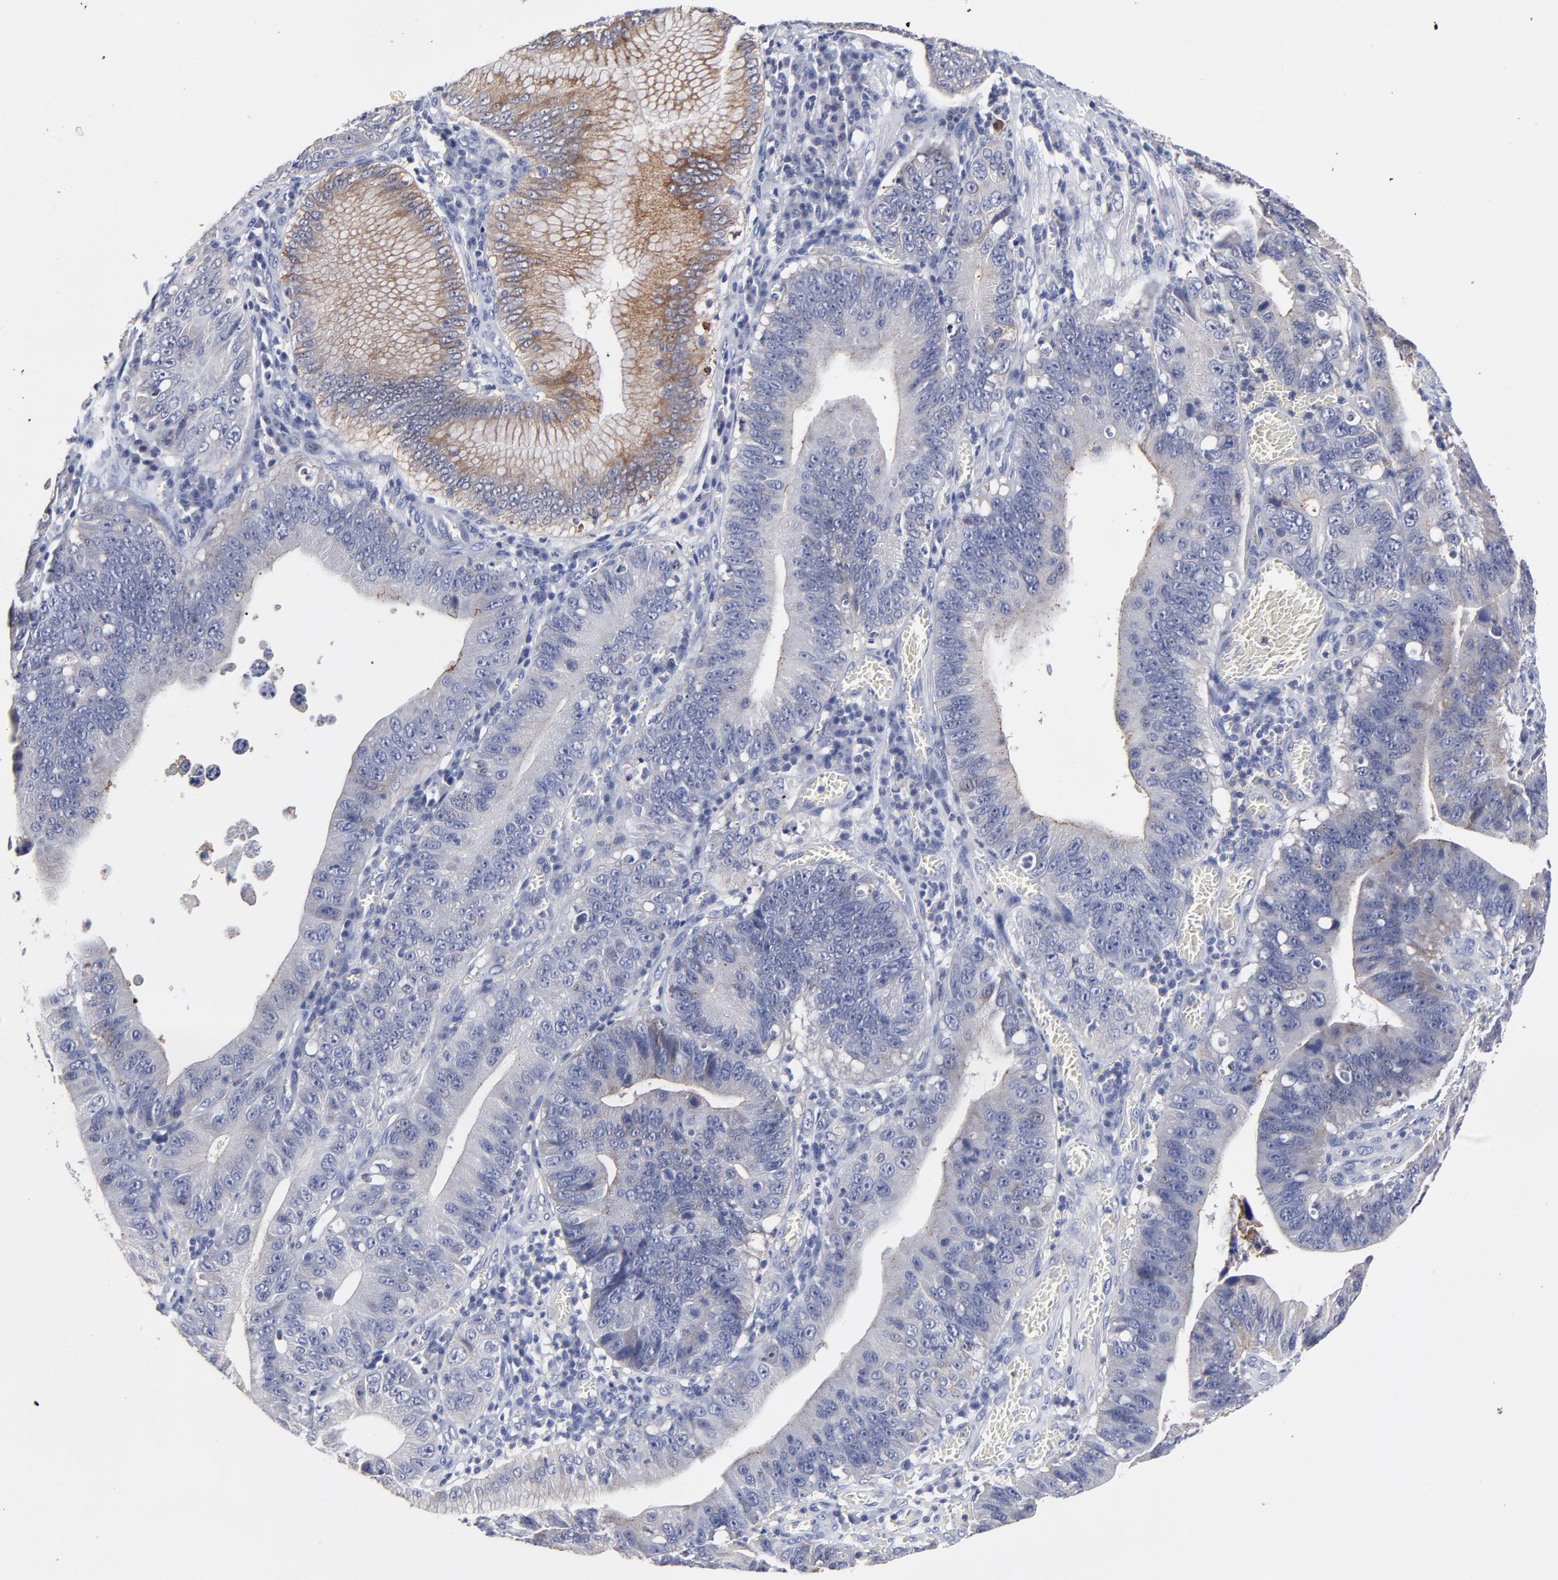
{"staining": {"intensity": "weak", "quantity": "<25%", "location": "cytoplasmic/membranous"}, "tissue": "stomach cancer", "cell_type": "Tumor cells", "image_type": "cancer", "snomed": [{"axis": "morphology", "description": "Adenocarcinoma, NOS"}, {"axis": "topography", "description": "Stomach"}, {"axis": "topography", "description": "Gastric cardia"}], "caption": "High power microscopy image of an immunohistochemistry histopathology image of stomach cancer (adenocarcinoma), revealing no significant positivity in tumor cells.", "gene": "CXADR", "patient": {"sex": "male", "age": 59}}